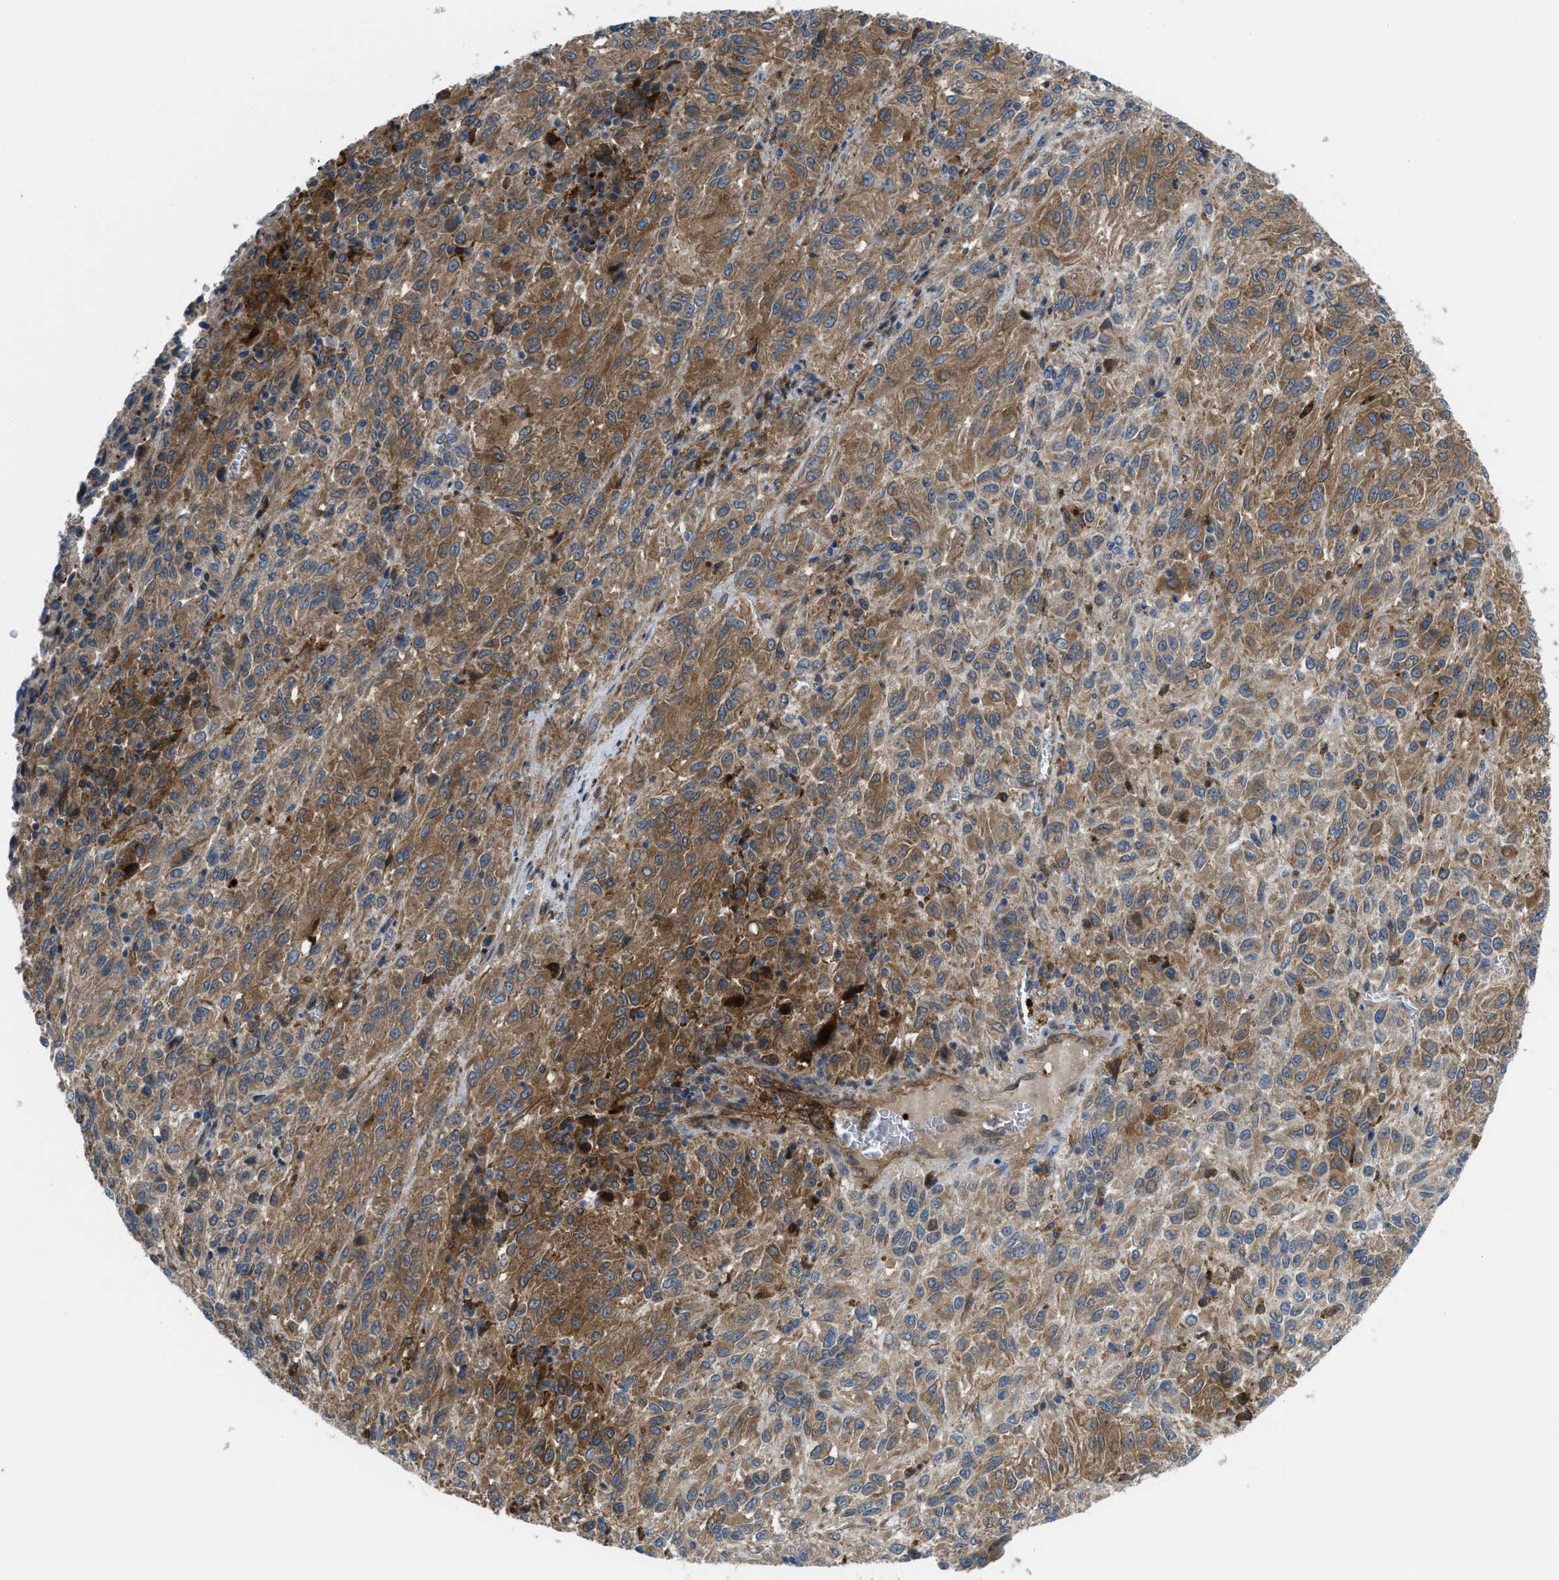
{"staining": {"intensity": "moderate", "quantity": ">75%", "location": "cytoplasmic/membranous"}, "tissue": "melanoma", "cell_type": "Tumor cells", "image_type": "cancer", "snomed": [{"axis": "morphology", "description": "Malignant melanoma, Metastatic site"}, {"axis": "topography", "description": "Lung"}], "caption": "This is an image of IHC staining of melanoma, which shows moderate staining in the cytoplasmic/membranous of tumor cells.", "gene": "BAZ2B", "patient": {"sex": "male", "age": 64}}